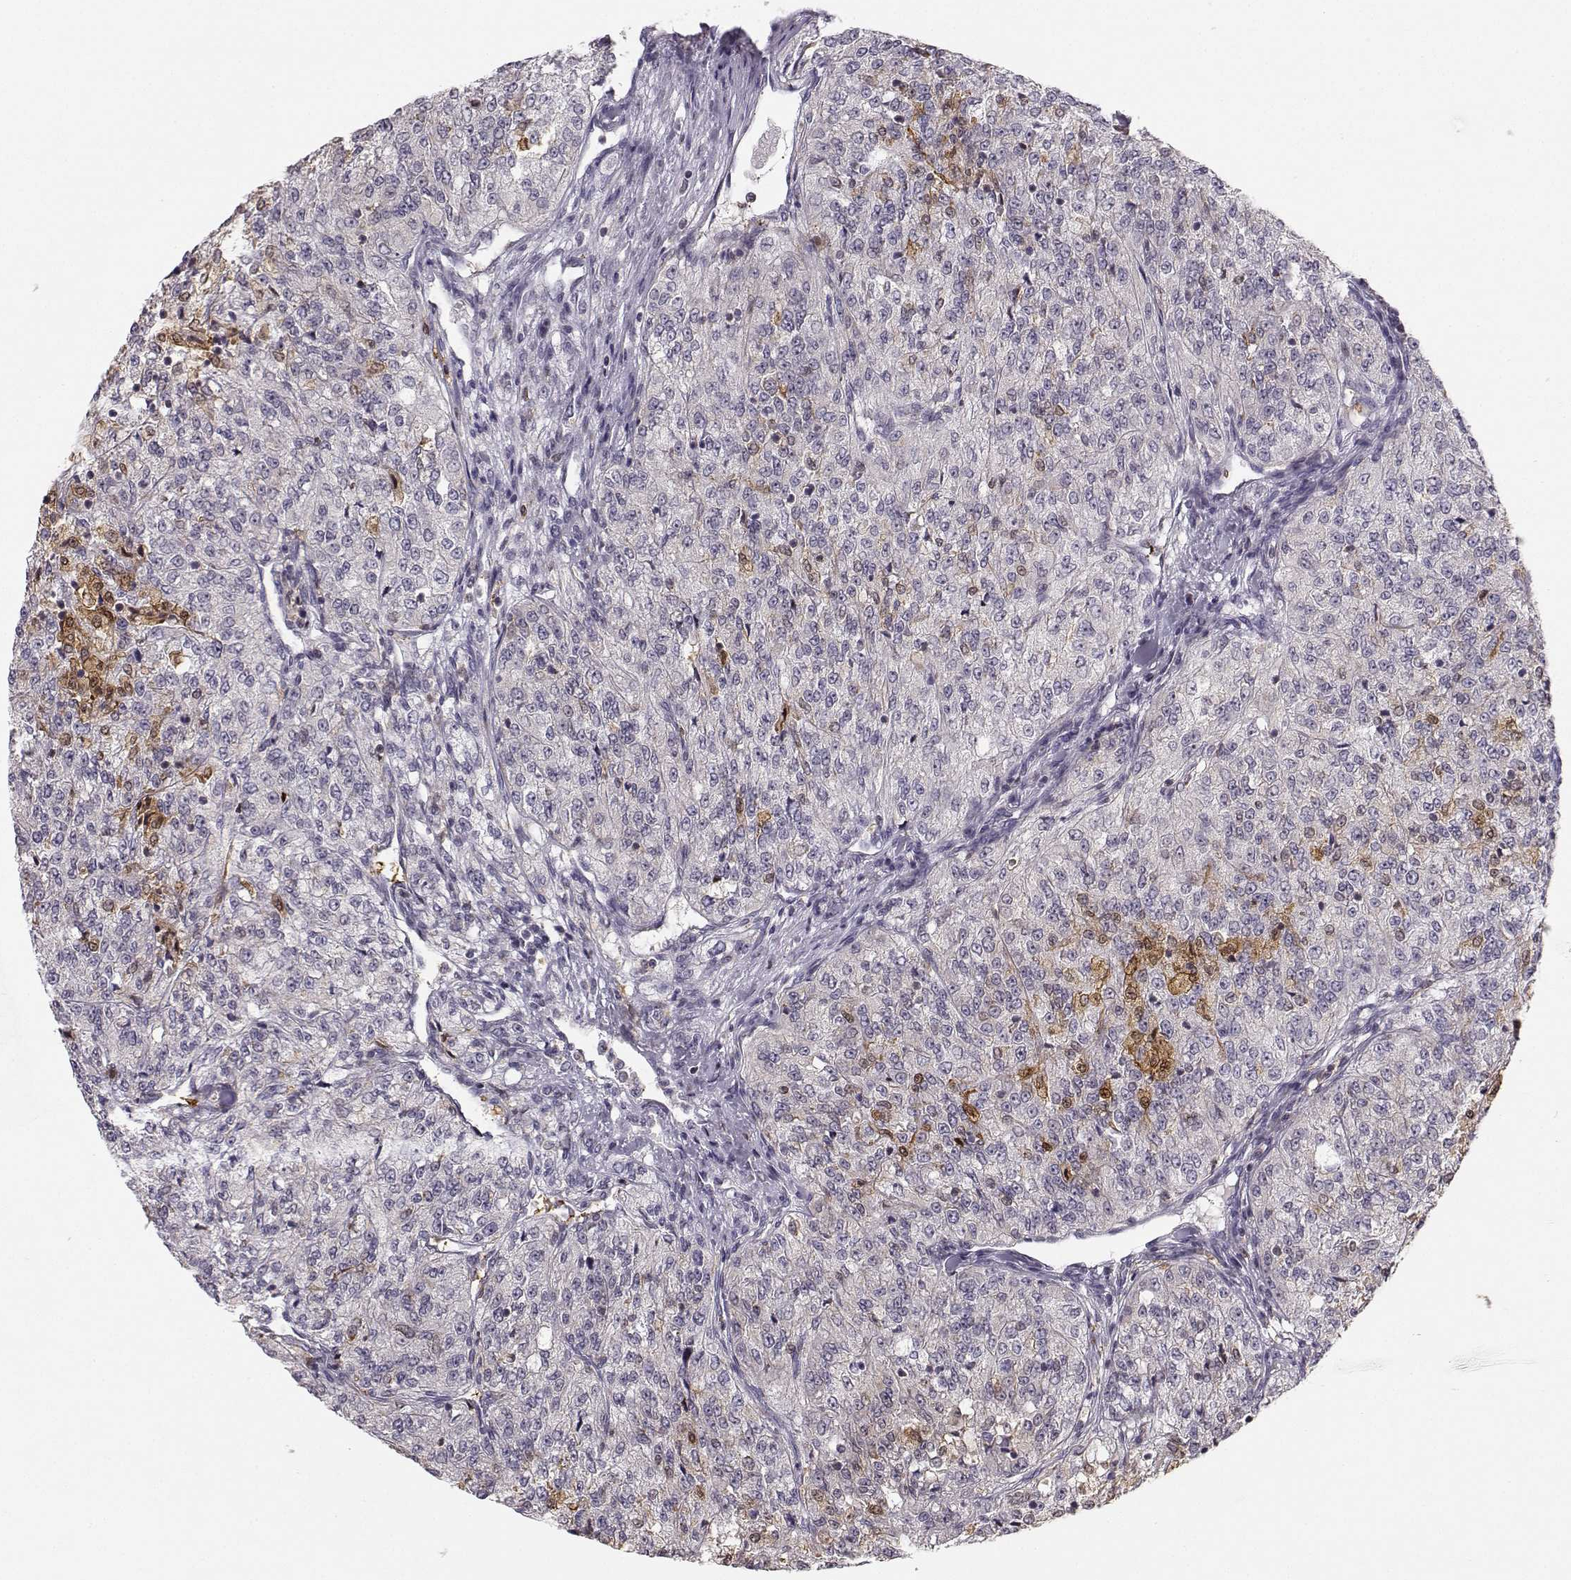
{"staining": {"intensity": "moderate", "quantity": "<25%", "location": "cytoplasmic/membranous,nuclear"}, "tissue": "renal cancer", "cell_type": "Tumor cells", "image_type": "cancer", "snomed": [{"axis": "morphology", "description": "Adenocarcinoma, NOS"}, {"axis": "topography", "description": "Kidney"}], "caption": "Adenocarcinoma (renal) tissue shows moderate cytoplasmic/membranous and nuclear expression in approximately <25% of tumor cells, visualized by immunohistochemistry.", "gene": "HTR7", "patient": {"sex": "female", "age": 63}}